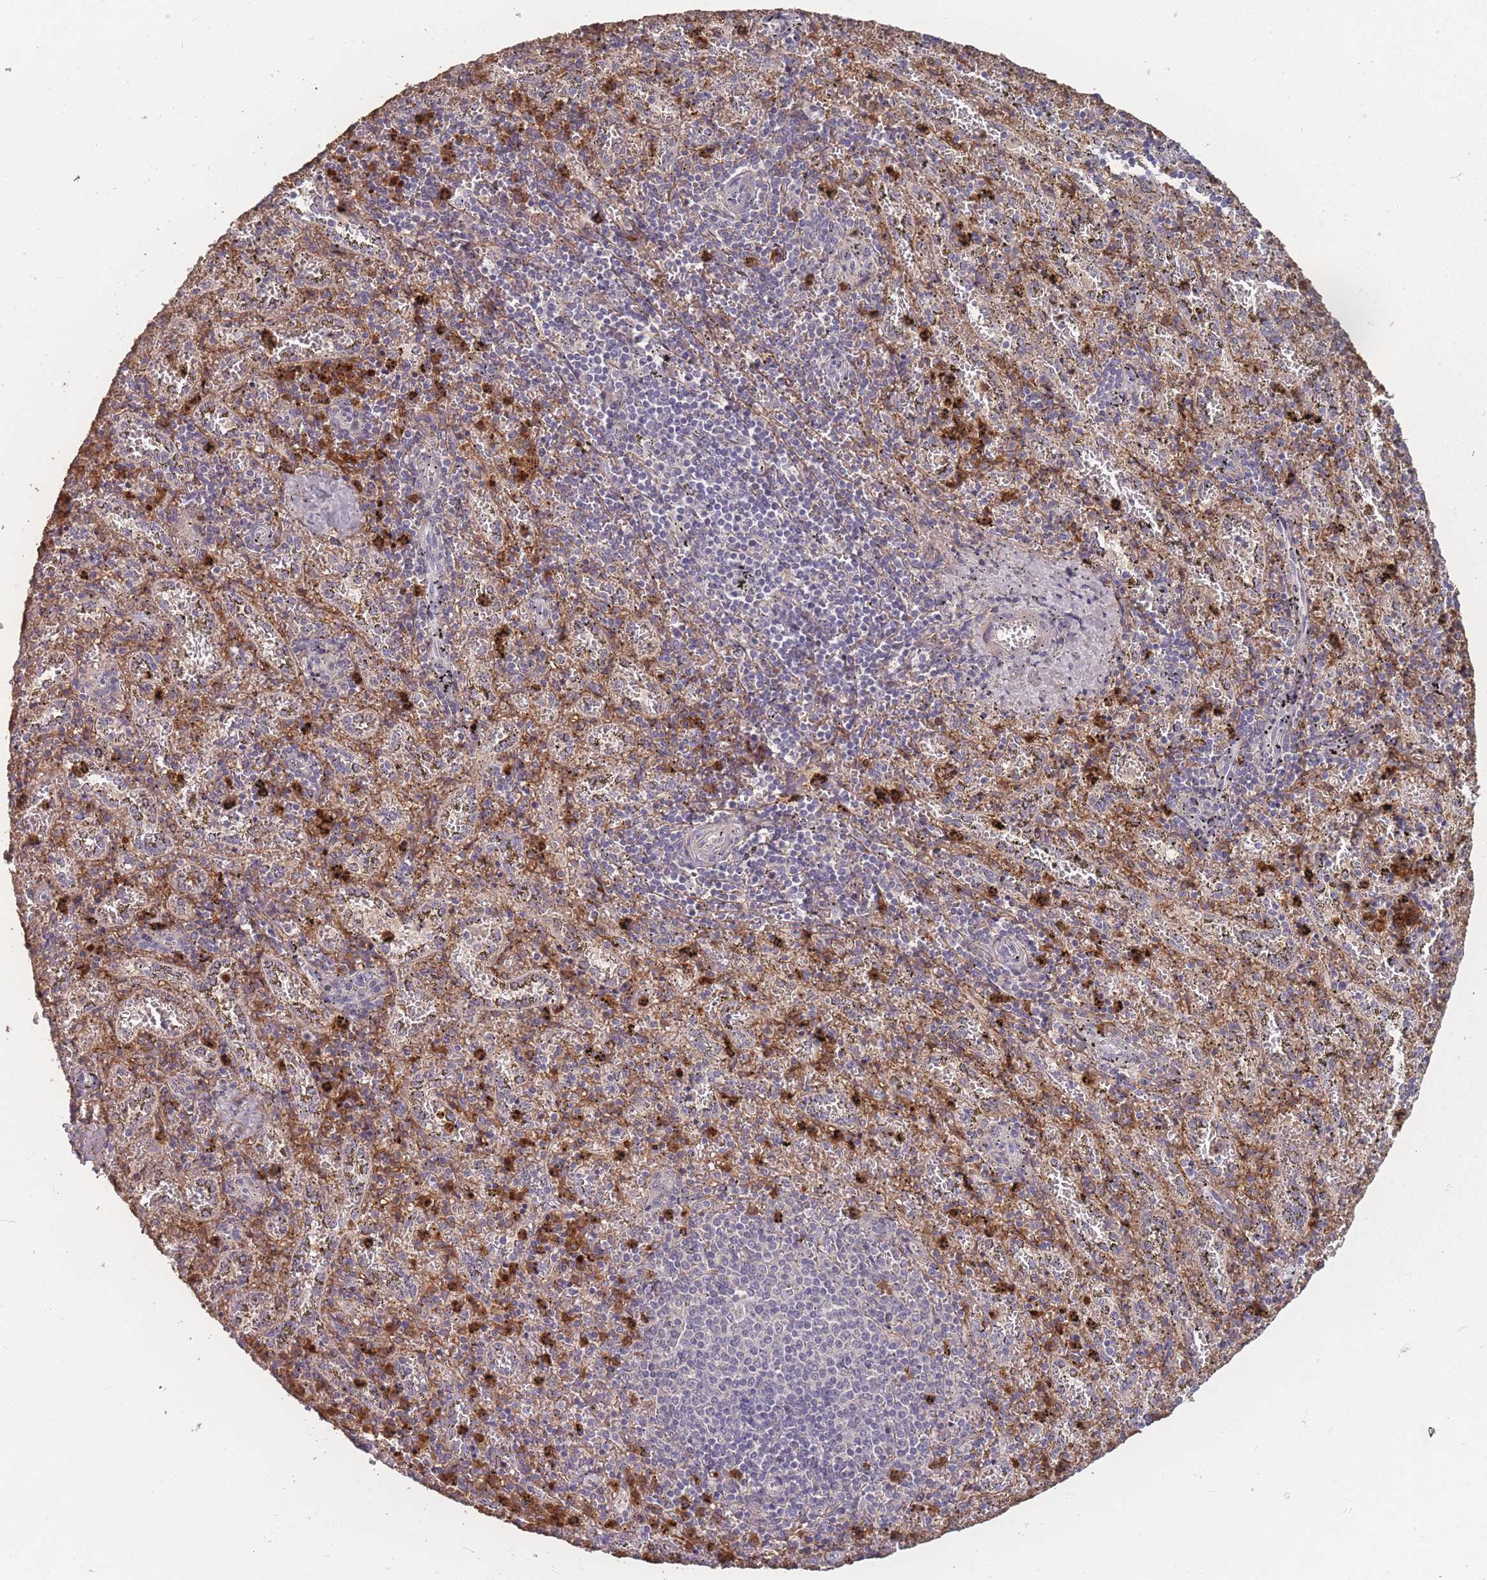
{"staining": {"intensity": "moderate", "quantity": "25%-75%", "location": "cytoplasmic/membranous"}, "tissue": "spleen", "cell_type": "Cells in red pulp", "image_type": "normal", "snomed": [{"axis": "morphology", "description": "Normal tissue, NOS"}, {"axis": "topography", "description": "Spleen"}], "caption": "This micrograph displays immunohistochemistry staining of normal spleen, with medium moderate cytoplasmic/membranous expression in about 25%-75% of cells in red pulp.", "gene": "BST1", "patient": {"sex": "male", "age": 11}}